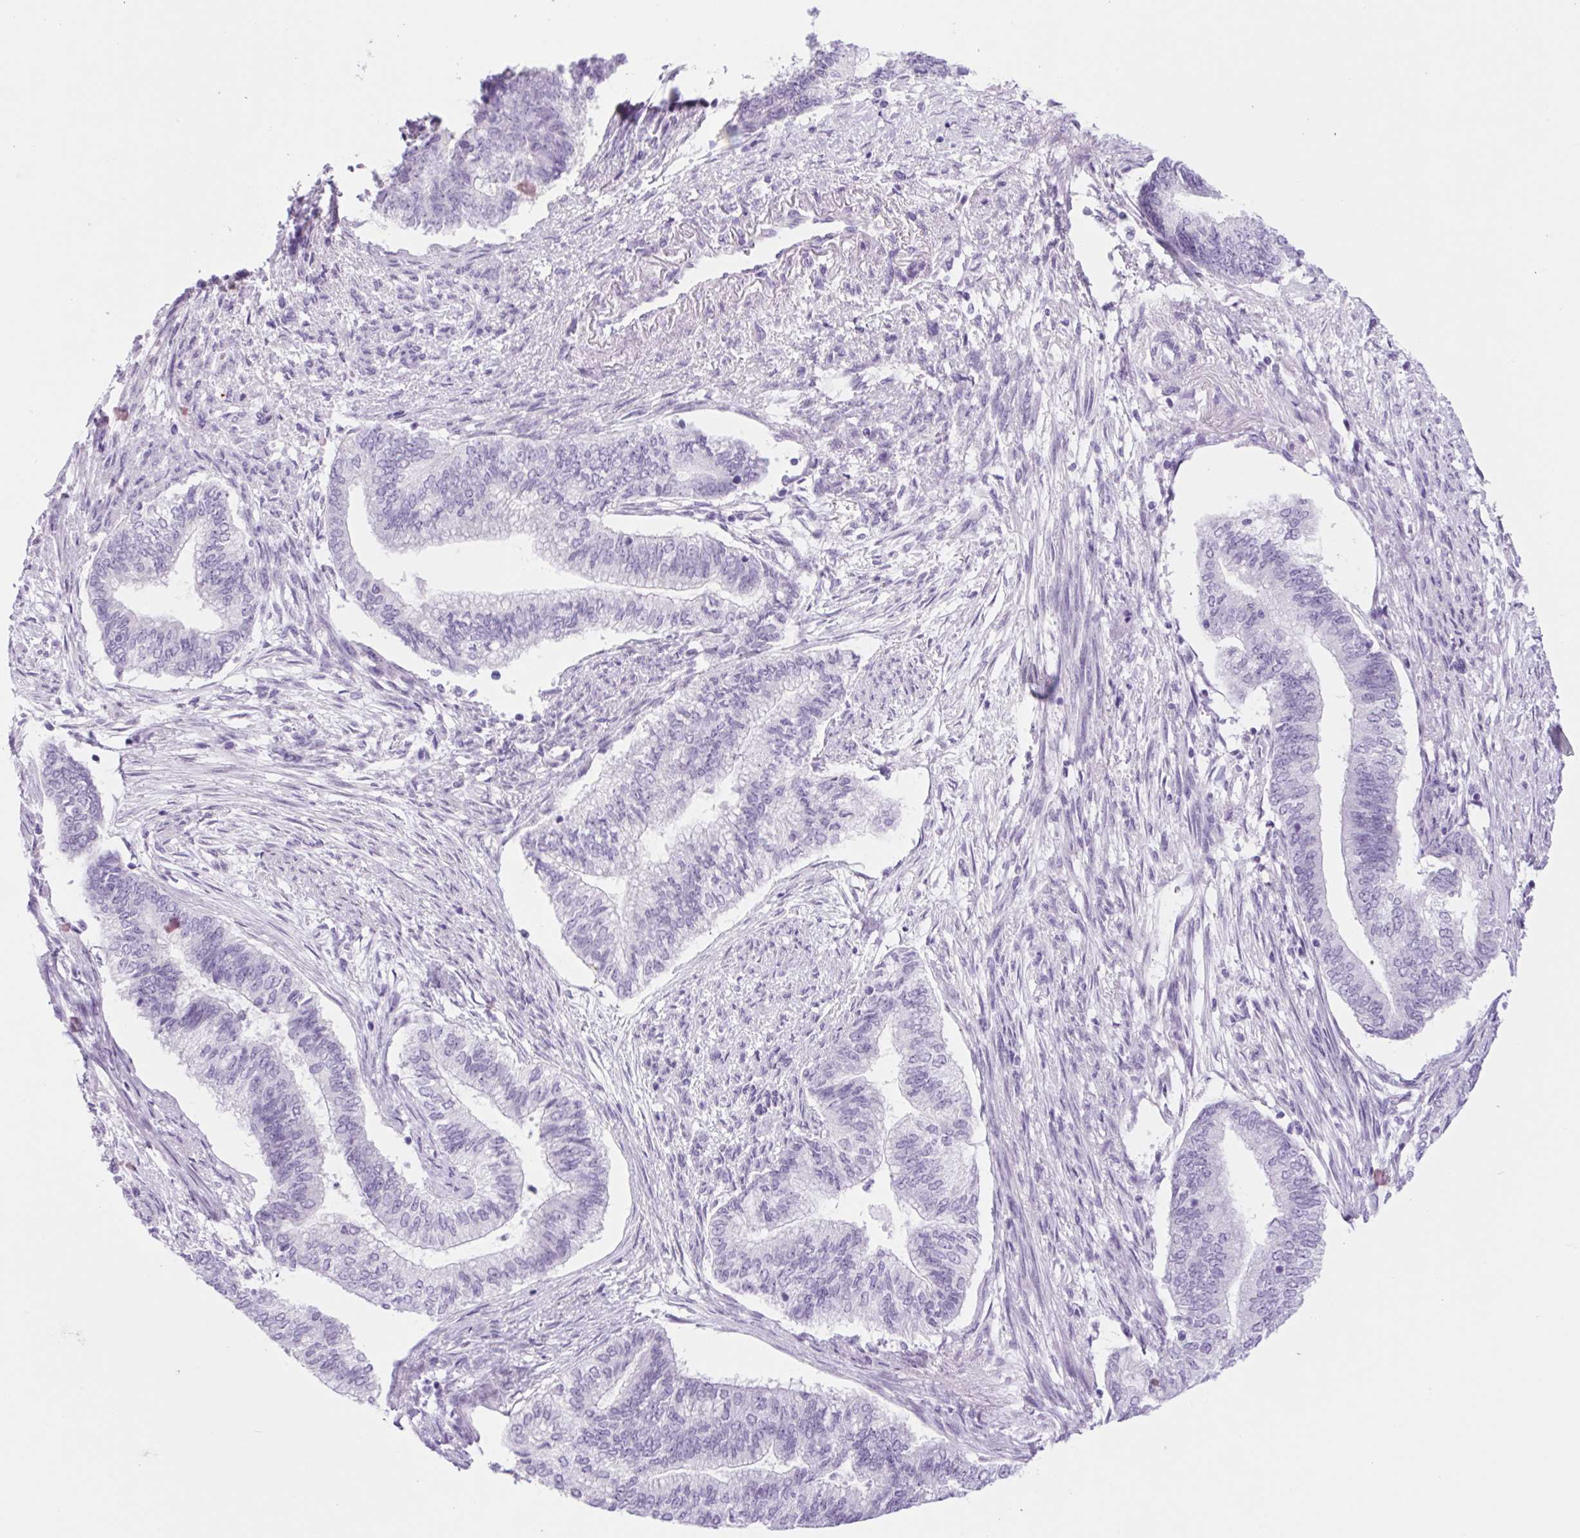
{"staining": {"intensity": "negative", "quantity": "none", "location": "none"}, "tissue": "endometrial cancer", "cell_type": "Tumor cells", "image_type": "cancer", "snomed": [{"axis": "morphology", "description": "Adenocarcinoma, NOS"}, {"axis": "topography", "description": "Endometrium"}], "caption": "High power microscopy micrograph of an immunohistochemistry (IHC) photomicrograph of endometrial cancer (adenocarcinoma), revealing no significant positivity in tumor cells.", "gene": "SPACA5B", "patient": {"sex": "female", "age": 65}}